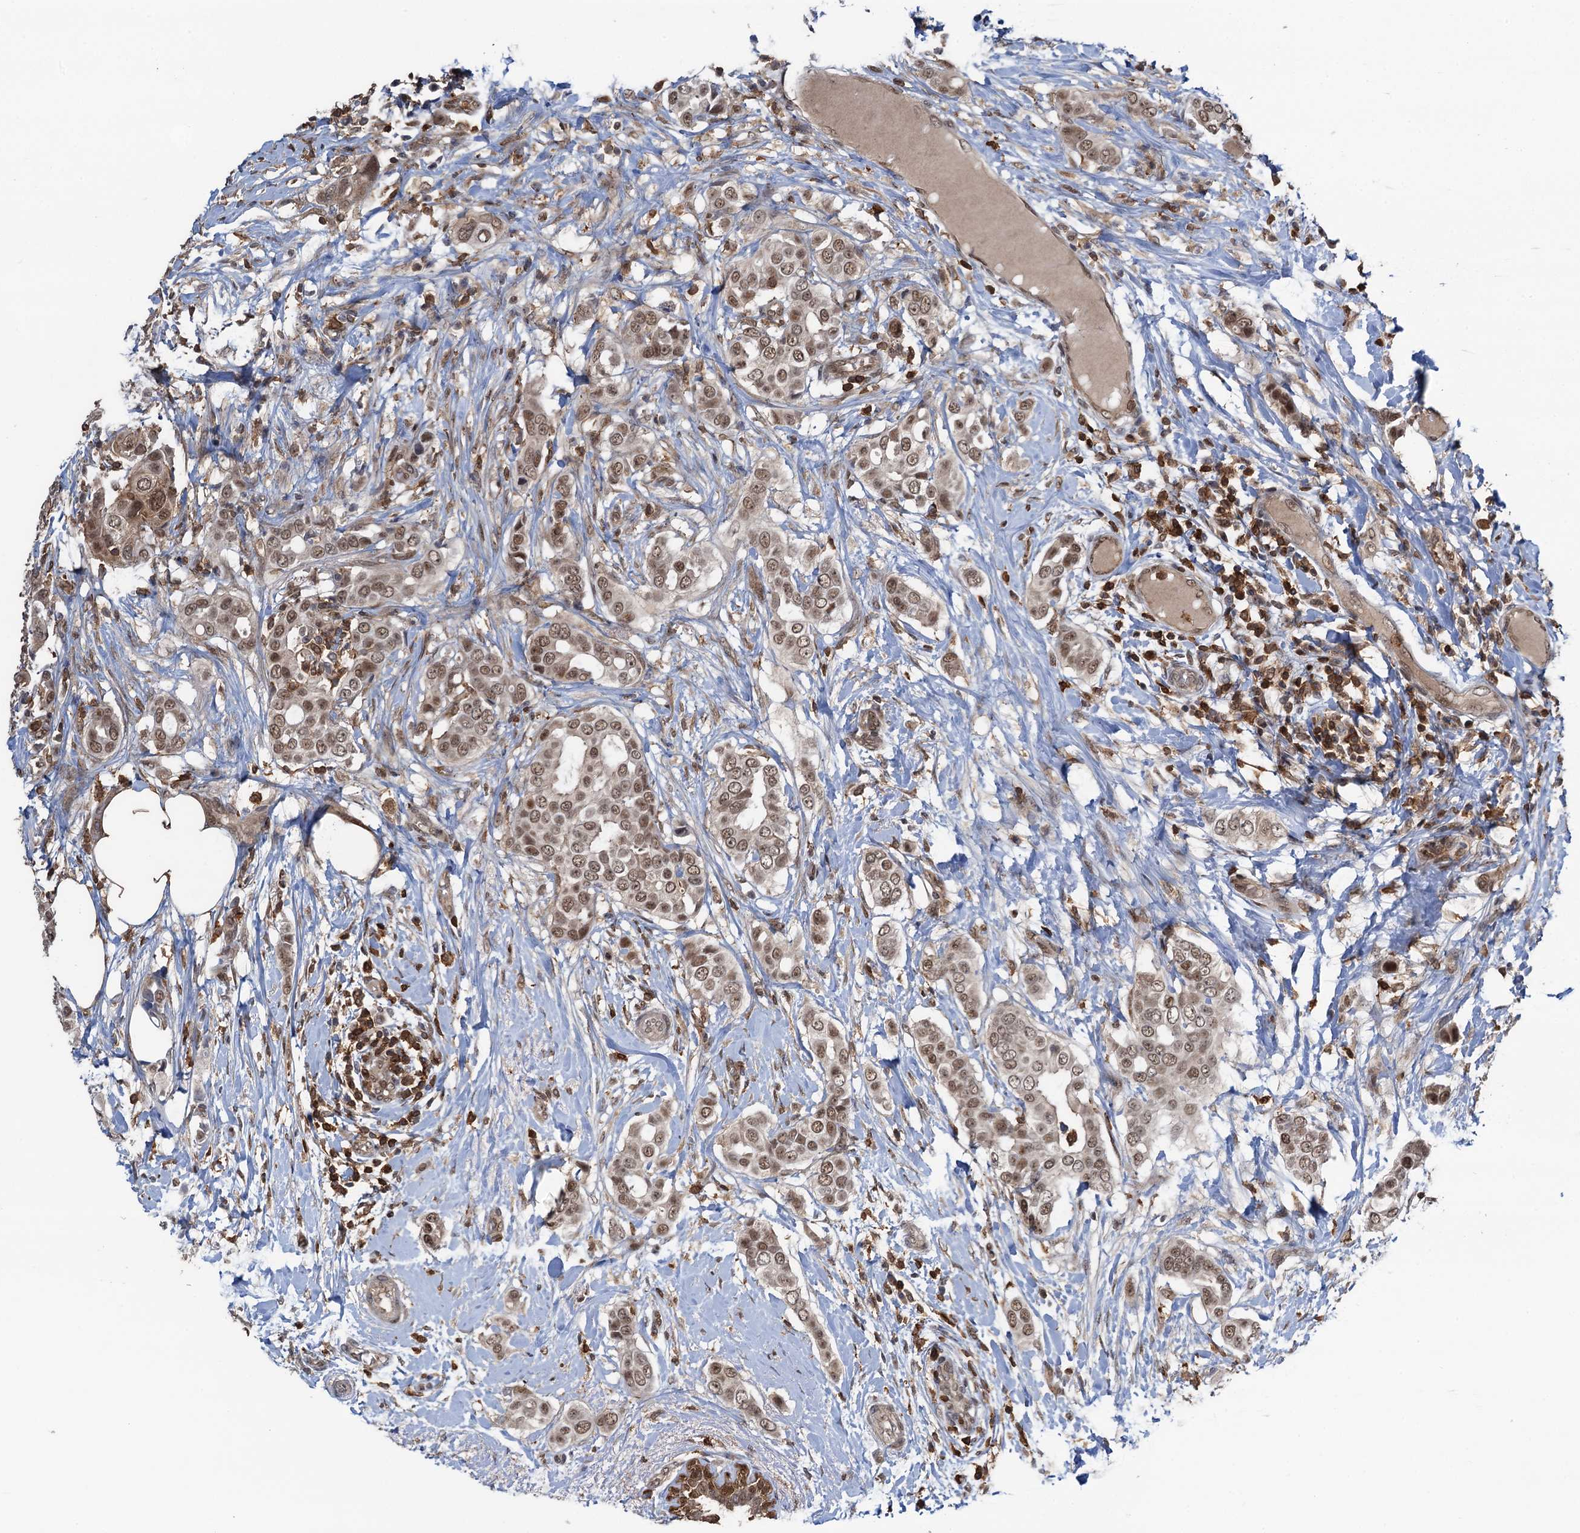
{"staining": {"intensity": "moderate", "quantity": ">75%", "location": "nuclear"}, "tissue": "breast cancer", "cell_type": "Tumor cells", "image_type": "cancer", "snomed": [{"axis": "morphology", "description": "Lobular carcinoma"}, {"axis": "topography", "description": "Breast"}], "caption": "Protein expression analysis of breast cancer reveals moderate nuclear staining in approximately >75% of tumor cells. The staining was performed using DAB (3,3'-diaminobenzidine), with brown indicating positive protein expression. Nuclei are stained blue with hematoxylin.", "gene": "ZNF609", "patient": {"sex": "female", "age": 51}}